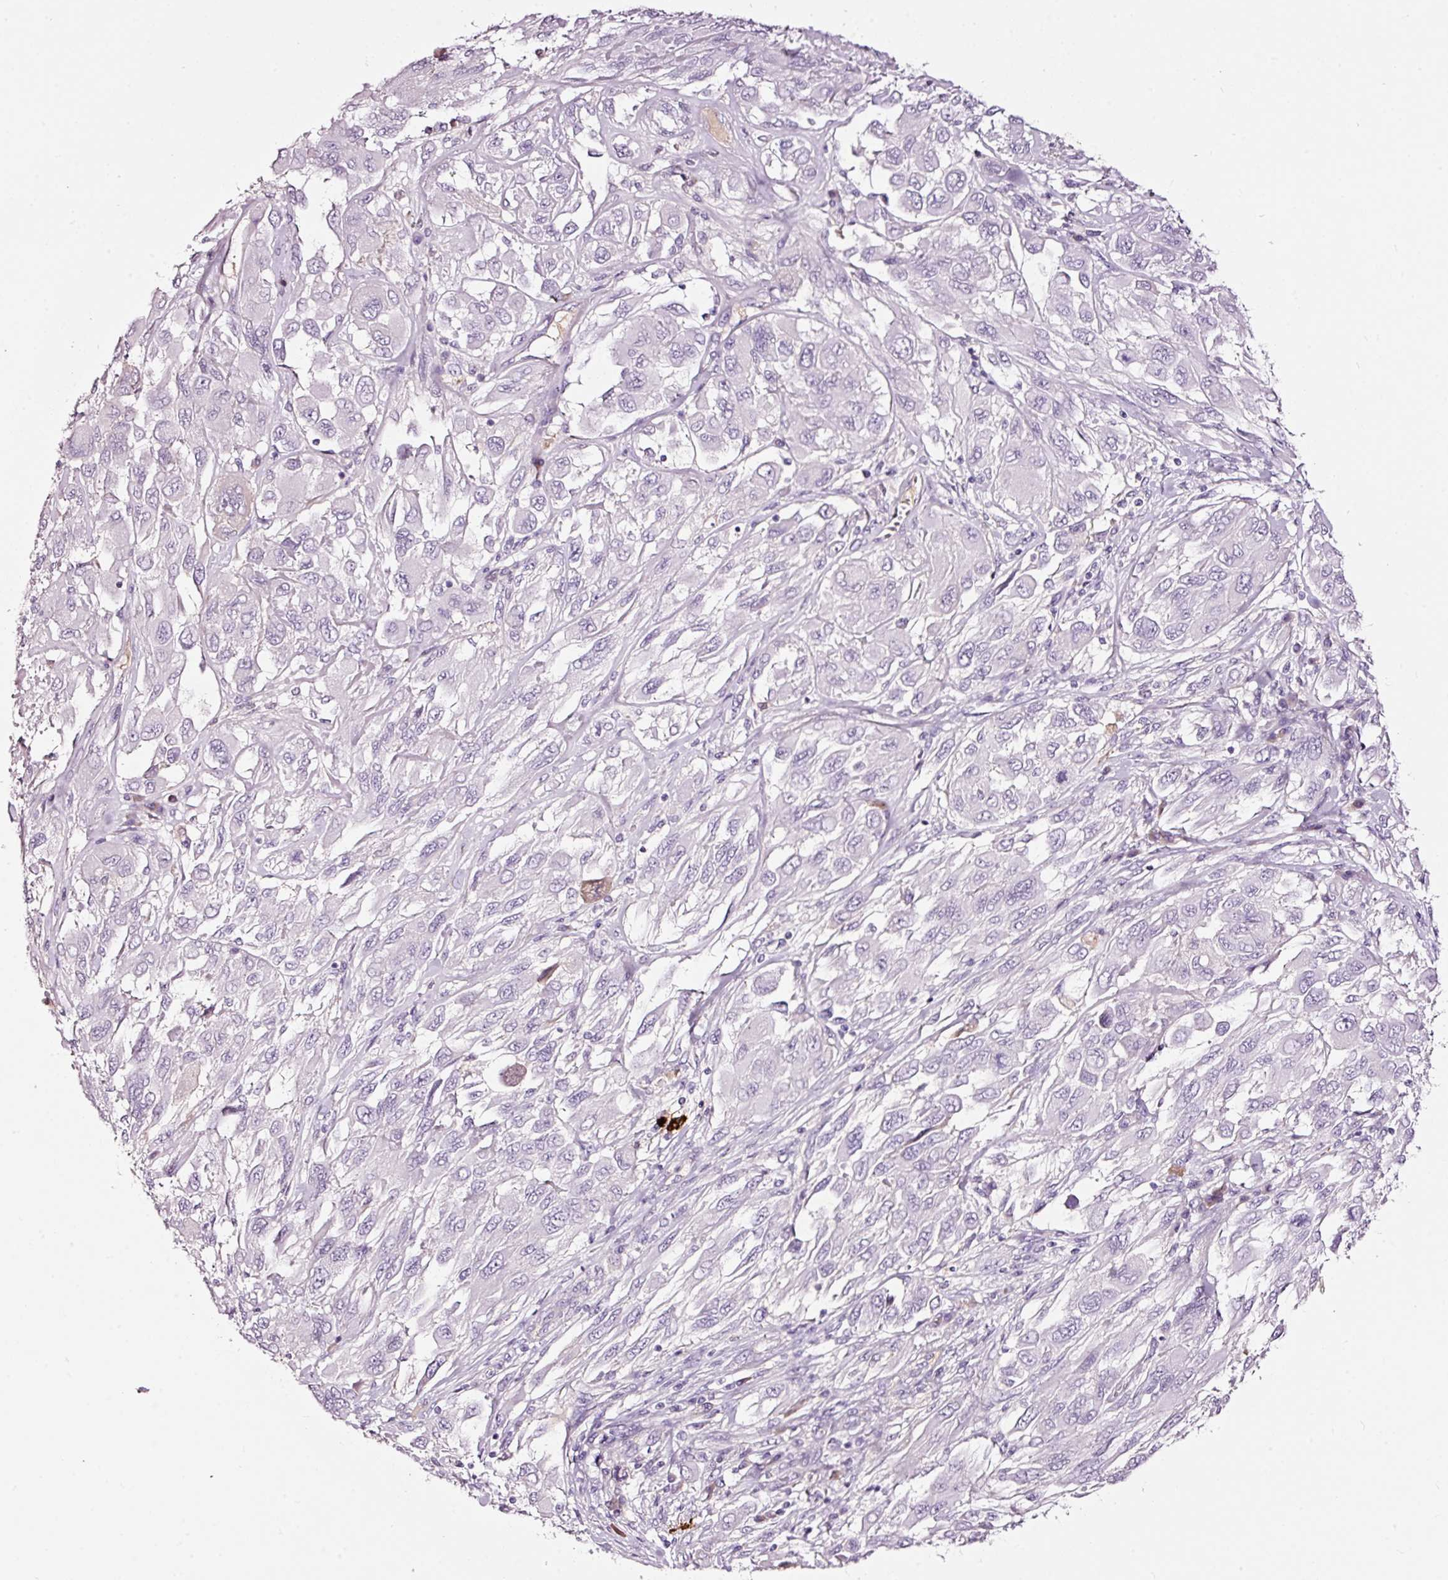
{"staining": {"intensity": "negative", "quantity": "none", "location": "none"}, "tissue": "melanoma", "cell_type": "Tumor cells", "image_type": "cancer", "snomed": [{"axis": "morphology", "description": "Malignant melanoma, NOS"}, {"axis": "topography", "description": "Skin"}], "caption": "Immunohistochemical staining of melanoma reveals no significant staining in tumor cells. (Immunohistochemistry, brightfield microscopy, high magnification).", "gene": "LAMP3", "patient": {"sex": "female", "age": 91}}